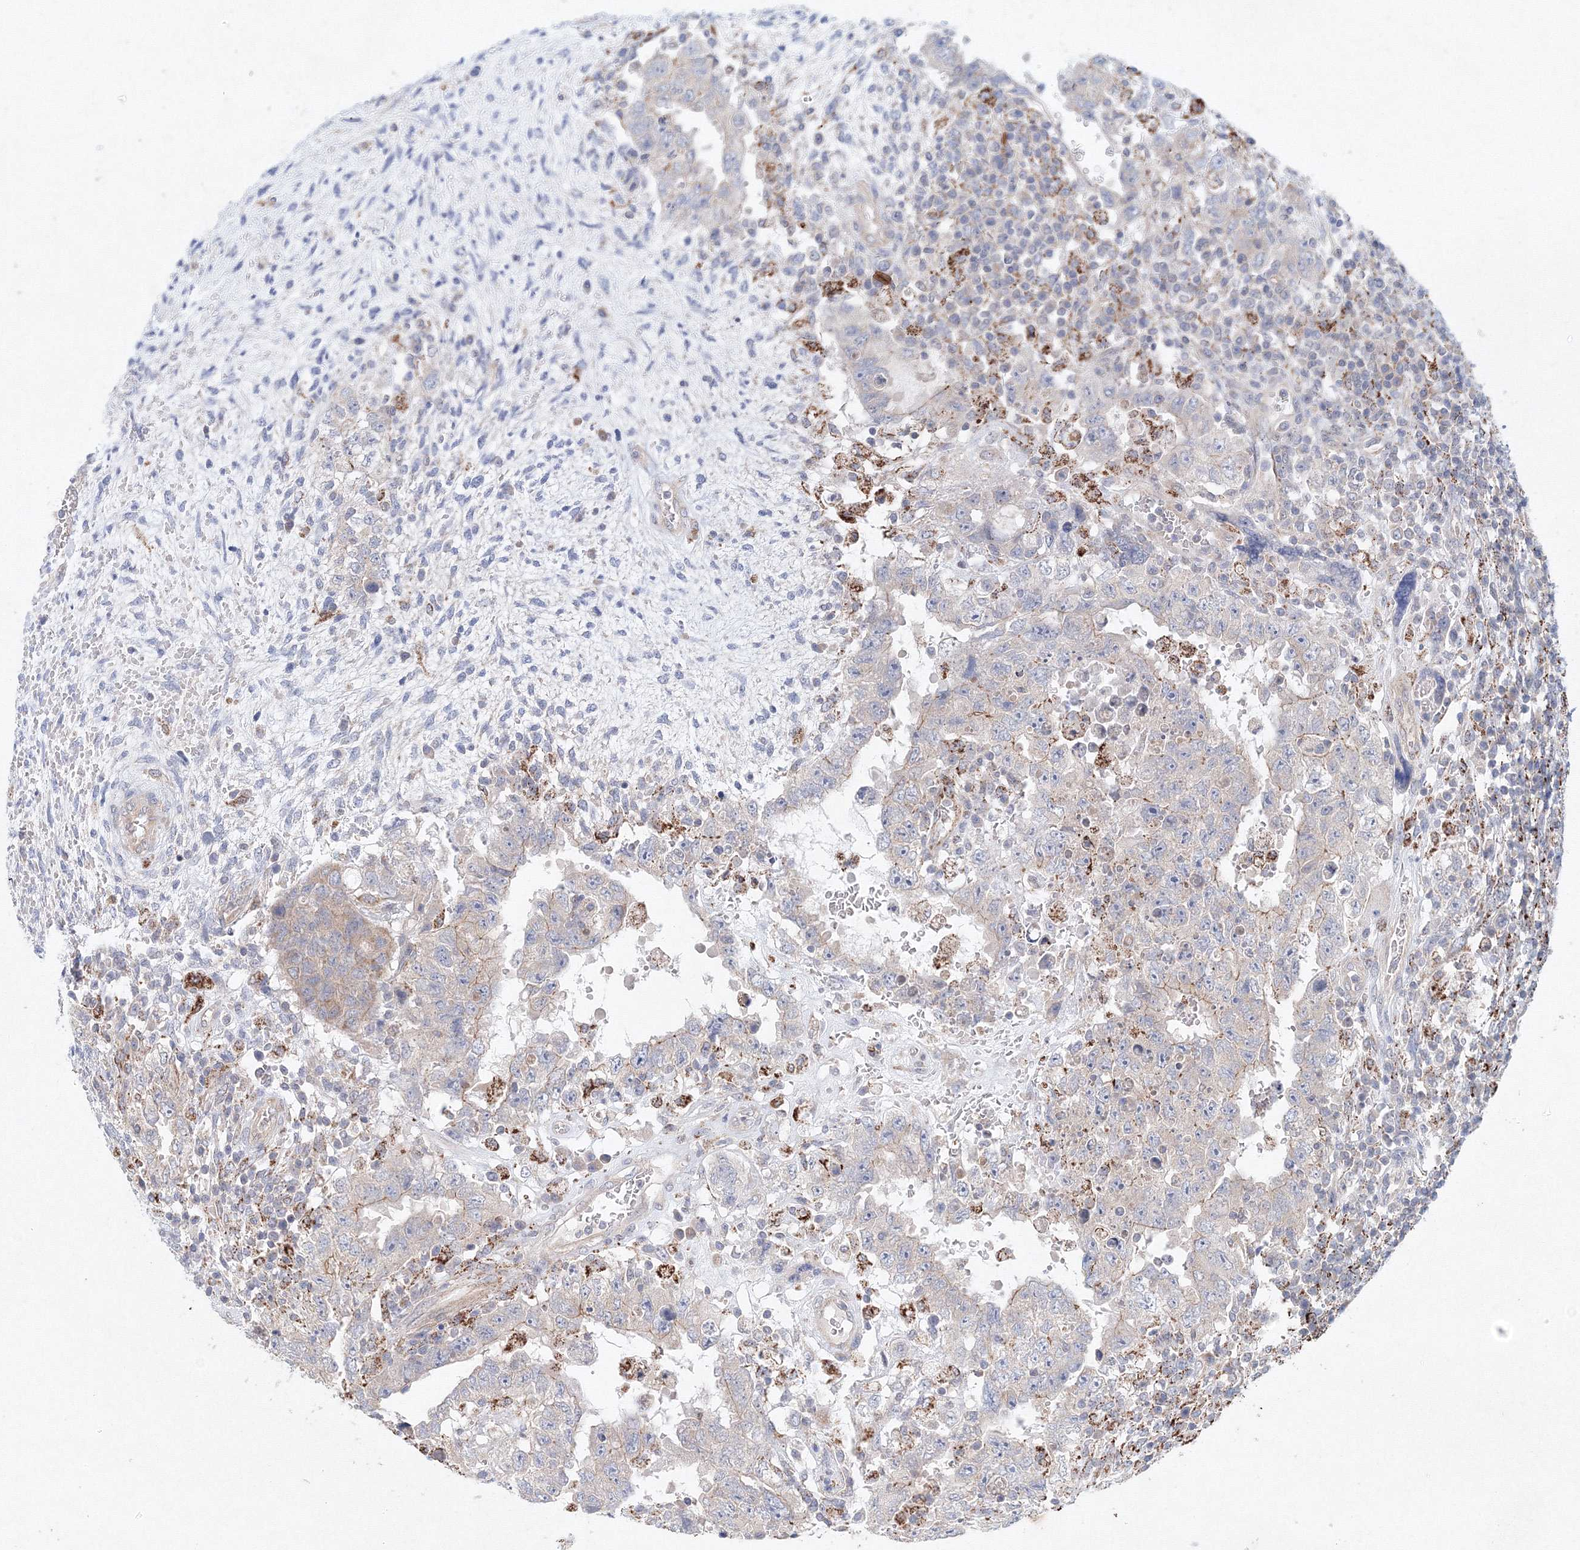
{"staining": {"intensity": "weak", "quantity": "<25%", "location": "cytoplasmic/membranous"}, "tissue": "testis cancer", "cell_type": "Tumor cells", "image_type": "cancer", "snomed": [{"axis": "morphology", "description": "Carcinoma, Embryonal, NOS"}, {"axis": "topography", "description": "Testis"}], "caption": "Immunohistochemistry photomicrograph of human testis cancer stained for a protein (brown), which exhibits no staining in tumor cells.", "gene": "WDR49", "patient": {"sex": "male", "age": 26}}